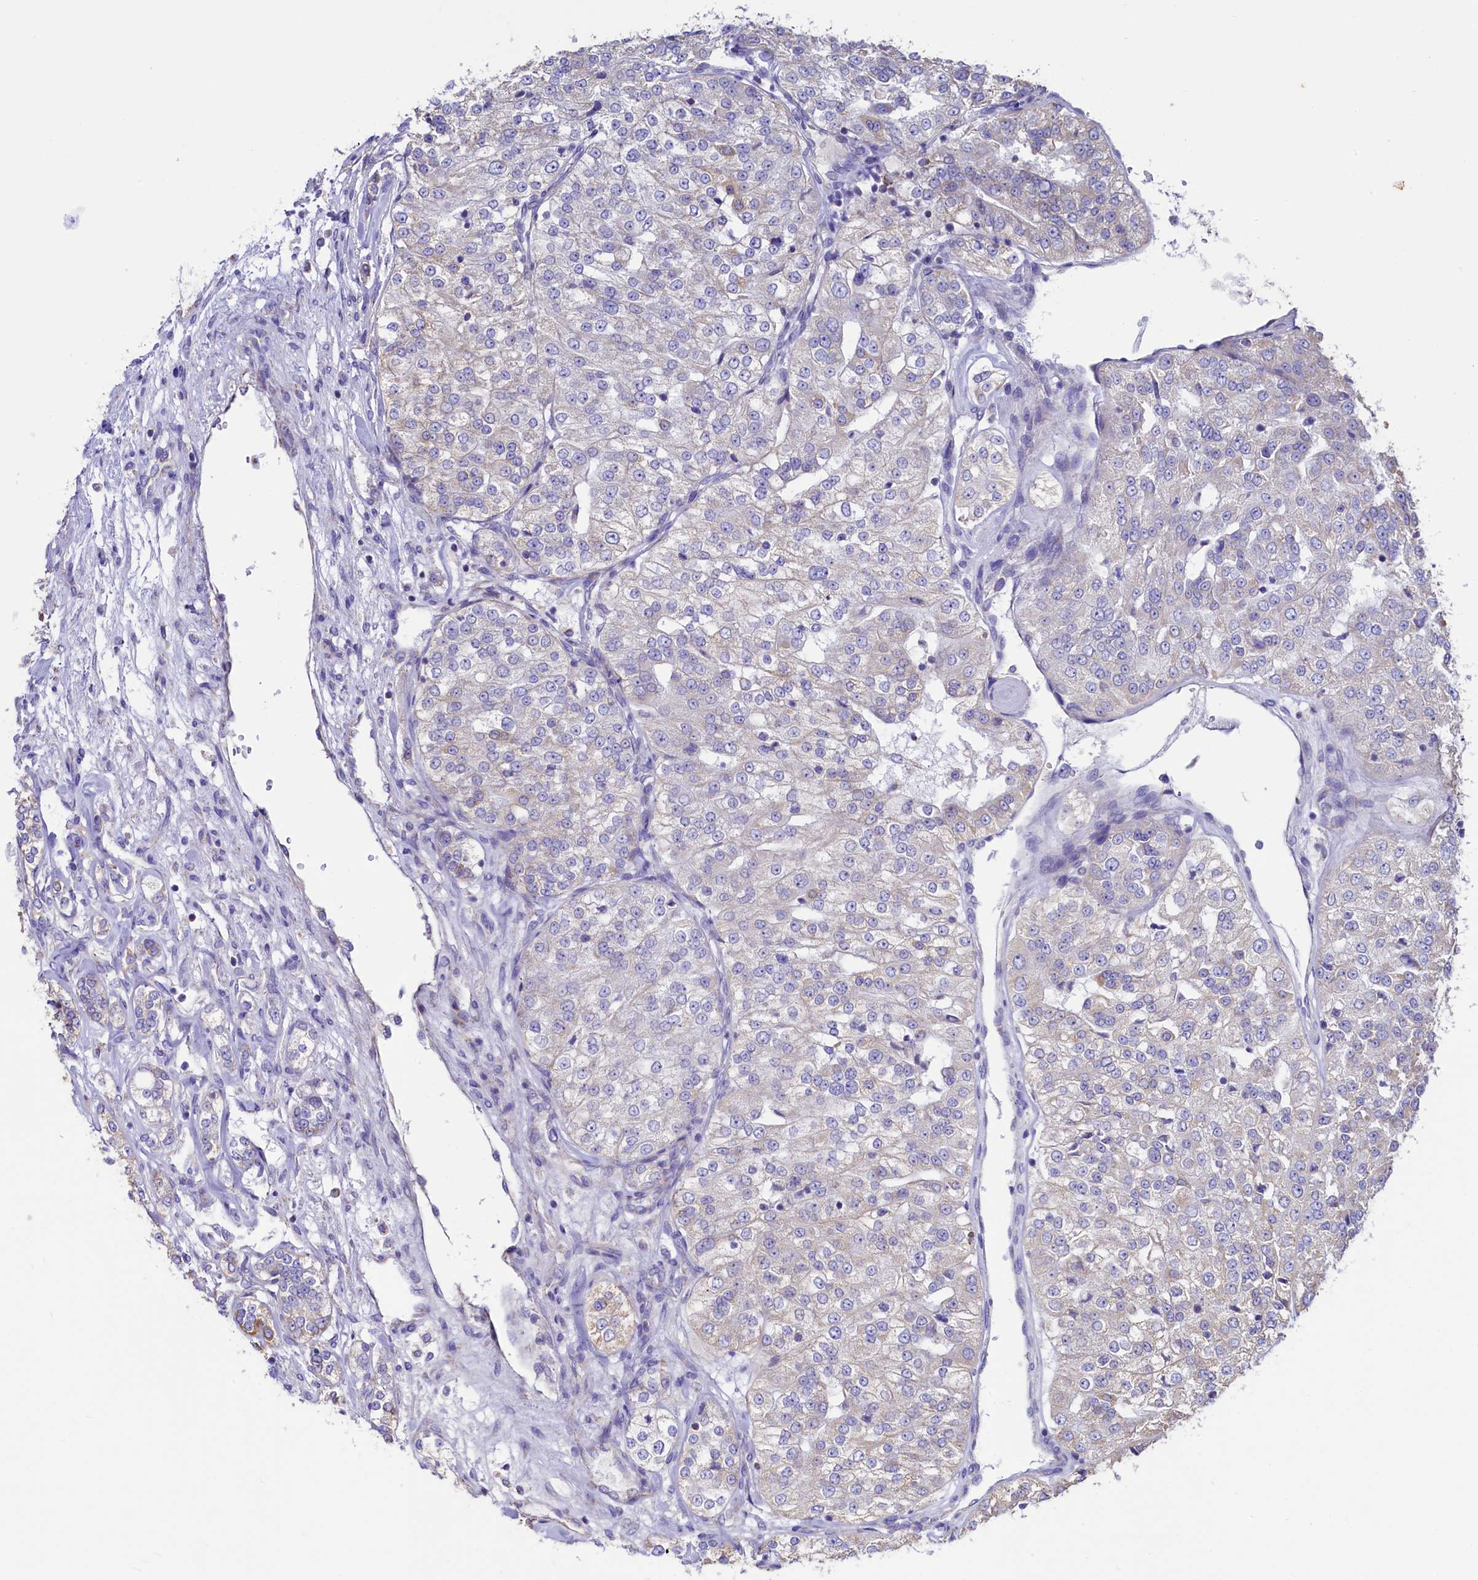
{"staining": {"intensity": "negative", "quantity": "none", "location": "none"}, "tissue": "renal cancer", "cell_type": "Tumor cells", "image_type": "cancer", "snomed": [{"axis": "morphology", "description": "Adenocarcinoma, NOS"}, {"axis": "topography", "description": "Kidney"}], "caption": "Histopathology image shows no protein expression in tumor cells of adenocarcinoma (renal) tissue.", "gene": "IDH3A", "patient": {"sex": "female", "age": 63}}